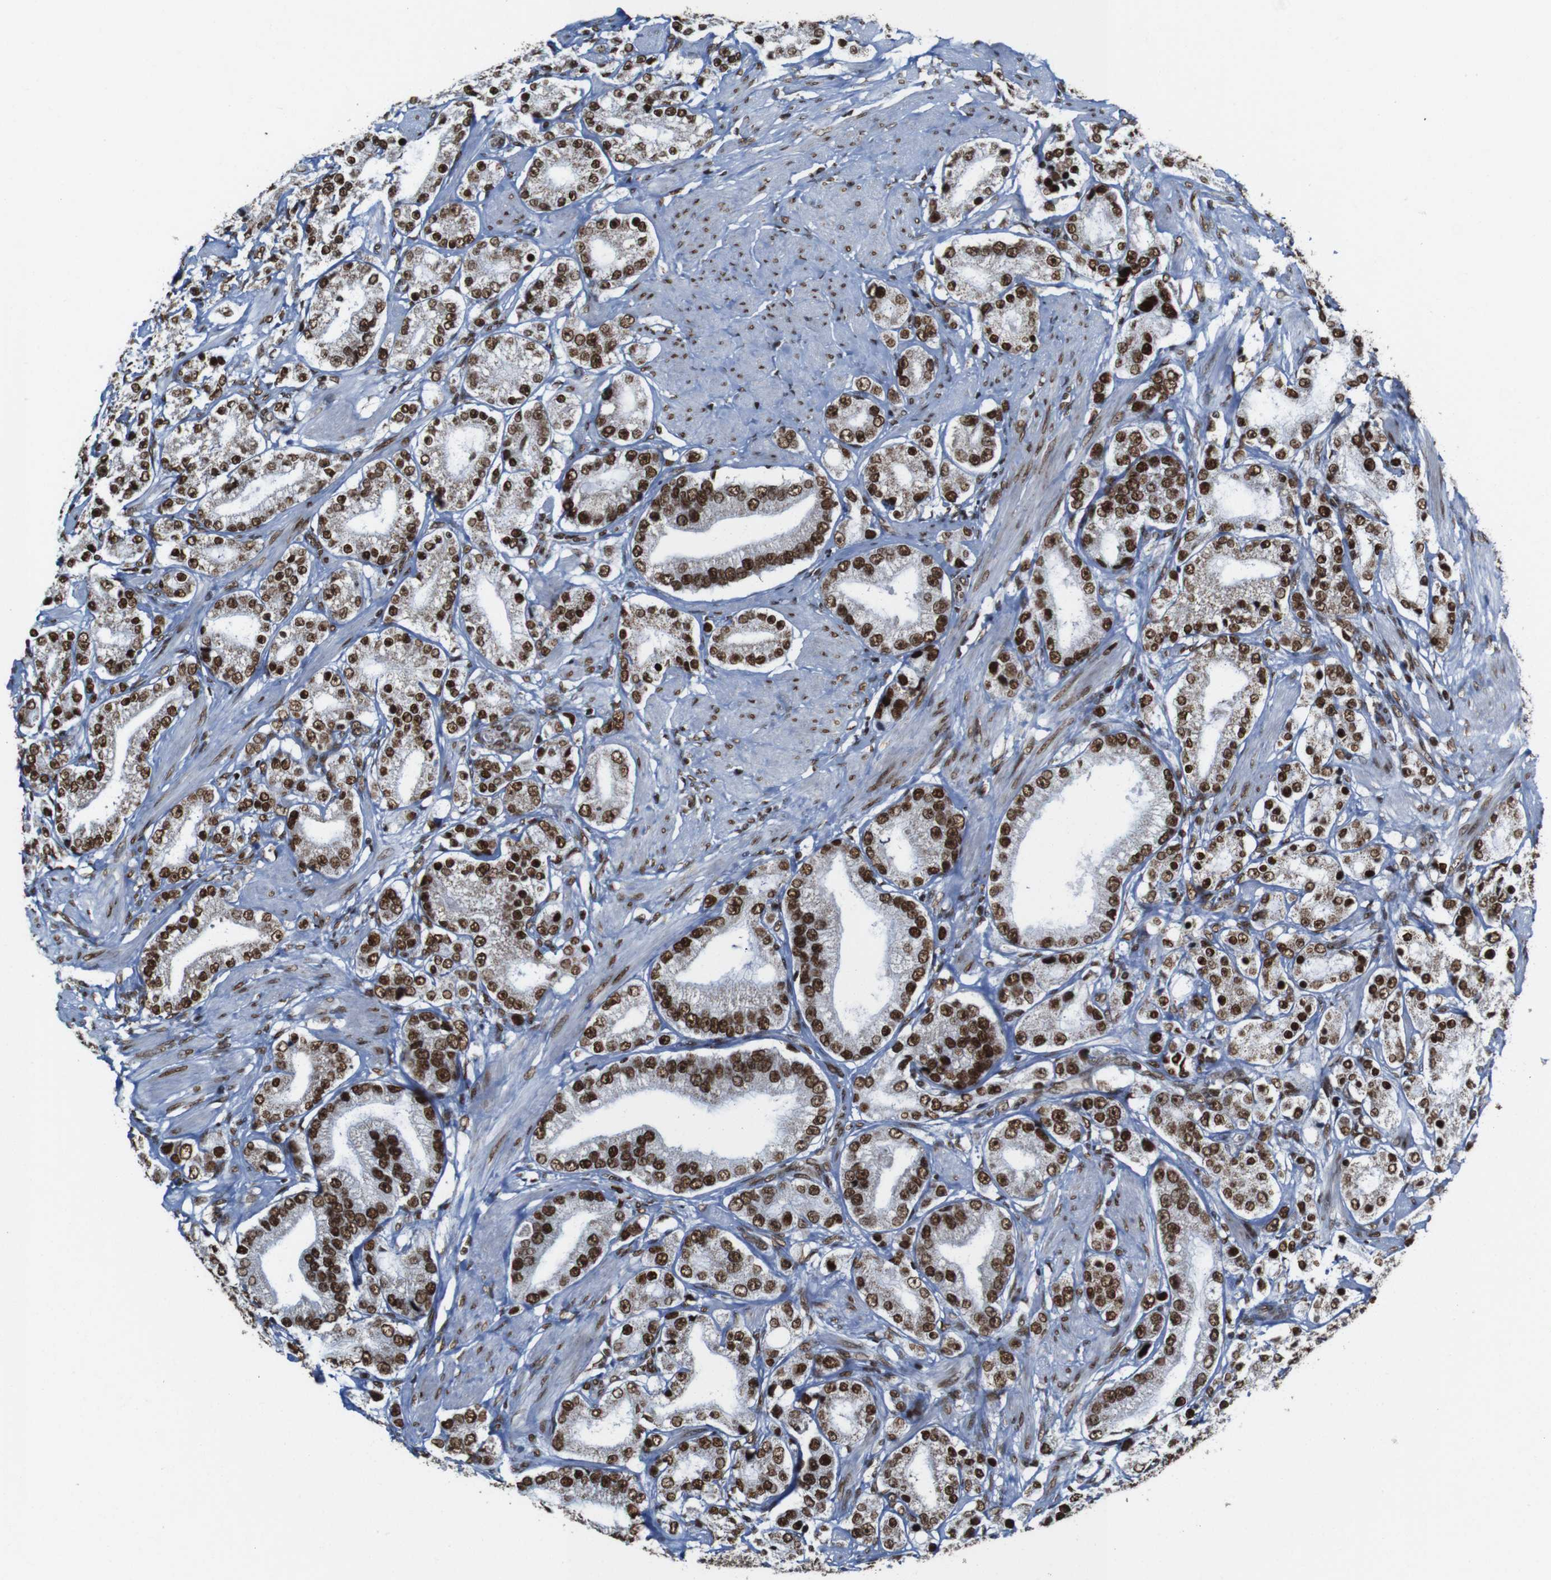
{"staining": {"intensity": "strong", "quantity": ">75%", "location": "nuclear"}, "tissue": "prostate cancer", "cell_type": "Tumor cells", "image_type": "cancer", "snomed": [{"axis": "morphology", "description": "Adenocarcinoma, Low grade"}, {"axis": "topography", "description": "Prostate"}], "caption": "An image showing strong nuclear staining in approximately >75% of tumor cells in low-grade adenocarcinoma (prostate), as visualized by brown immunohistochemical staining.", "gene": "ROMO1", "patient": {"sex": "male", "age": 63}}